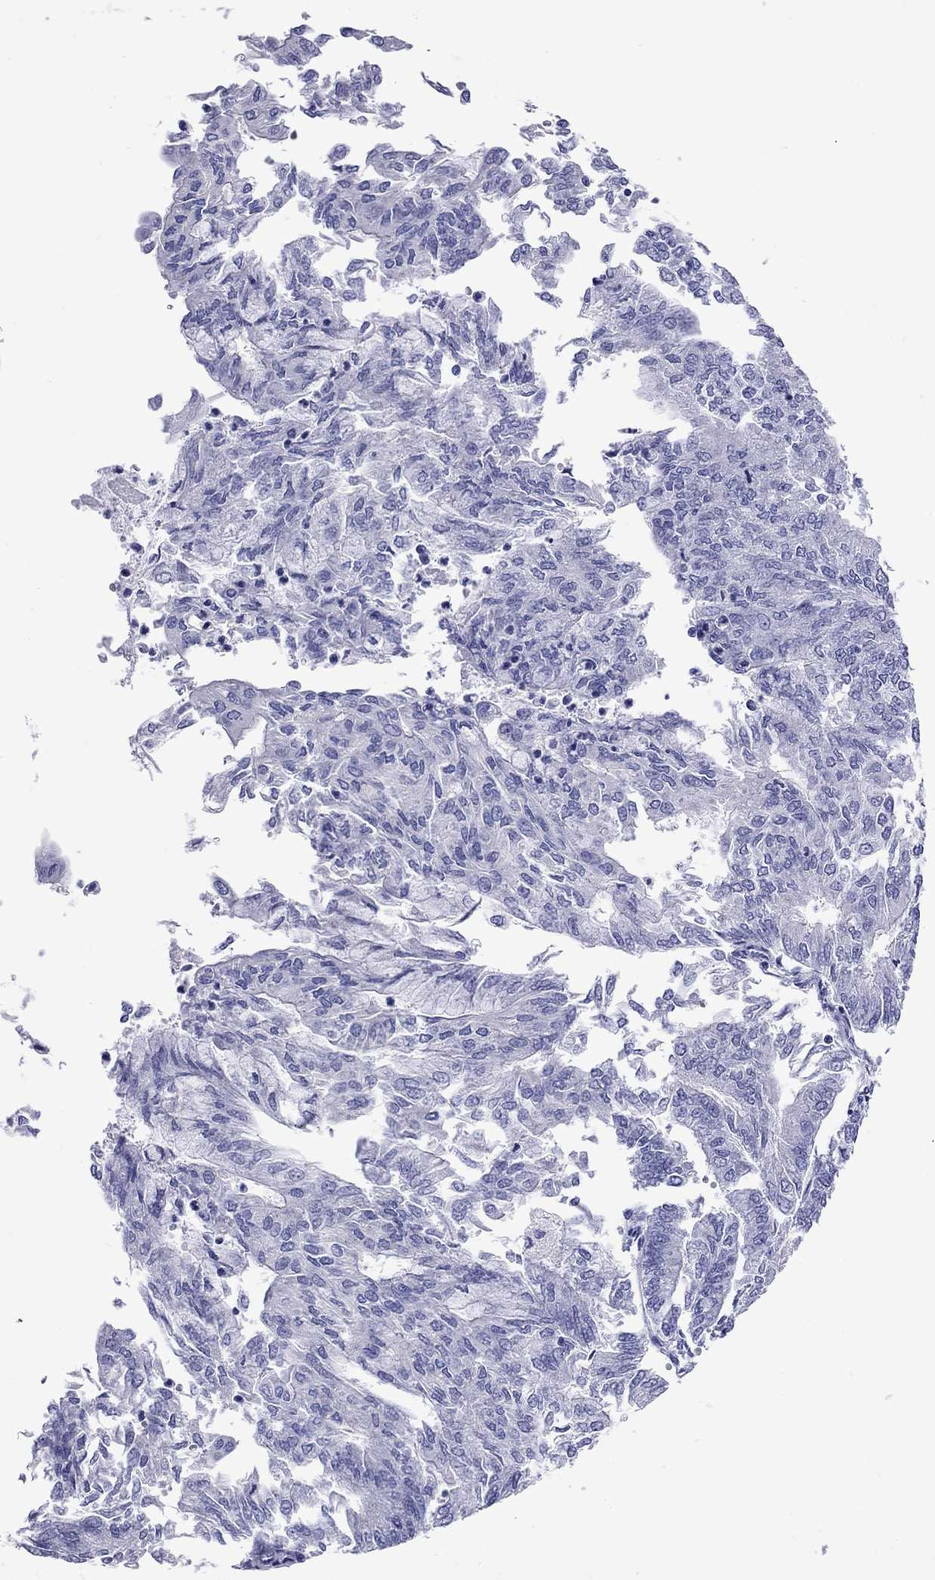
{"staining": {"intensity": "negative", "quantity": "none", "location": "none"}, "tissue": "endometrial cancer", "cell_type": "Tumor cells", "image_type": "cancer", "snomed": [{"axis": "morphology", "description": "Adenocarcinoma, NOS"}, {"axis": "topography", "description": "Endometrium"}], "caption": "The immunohistochemistry image has no significant expression in tumor cells of endometrial cancer (adenocarcinoma) tissue.", "gene": "KIAA2012", "patient": {"sex": "female", "age": 59}}